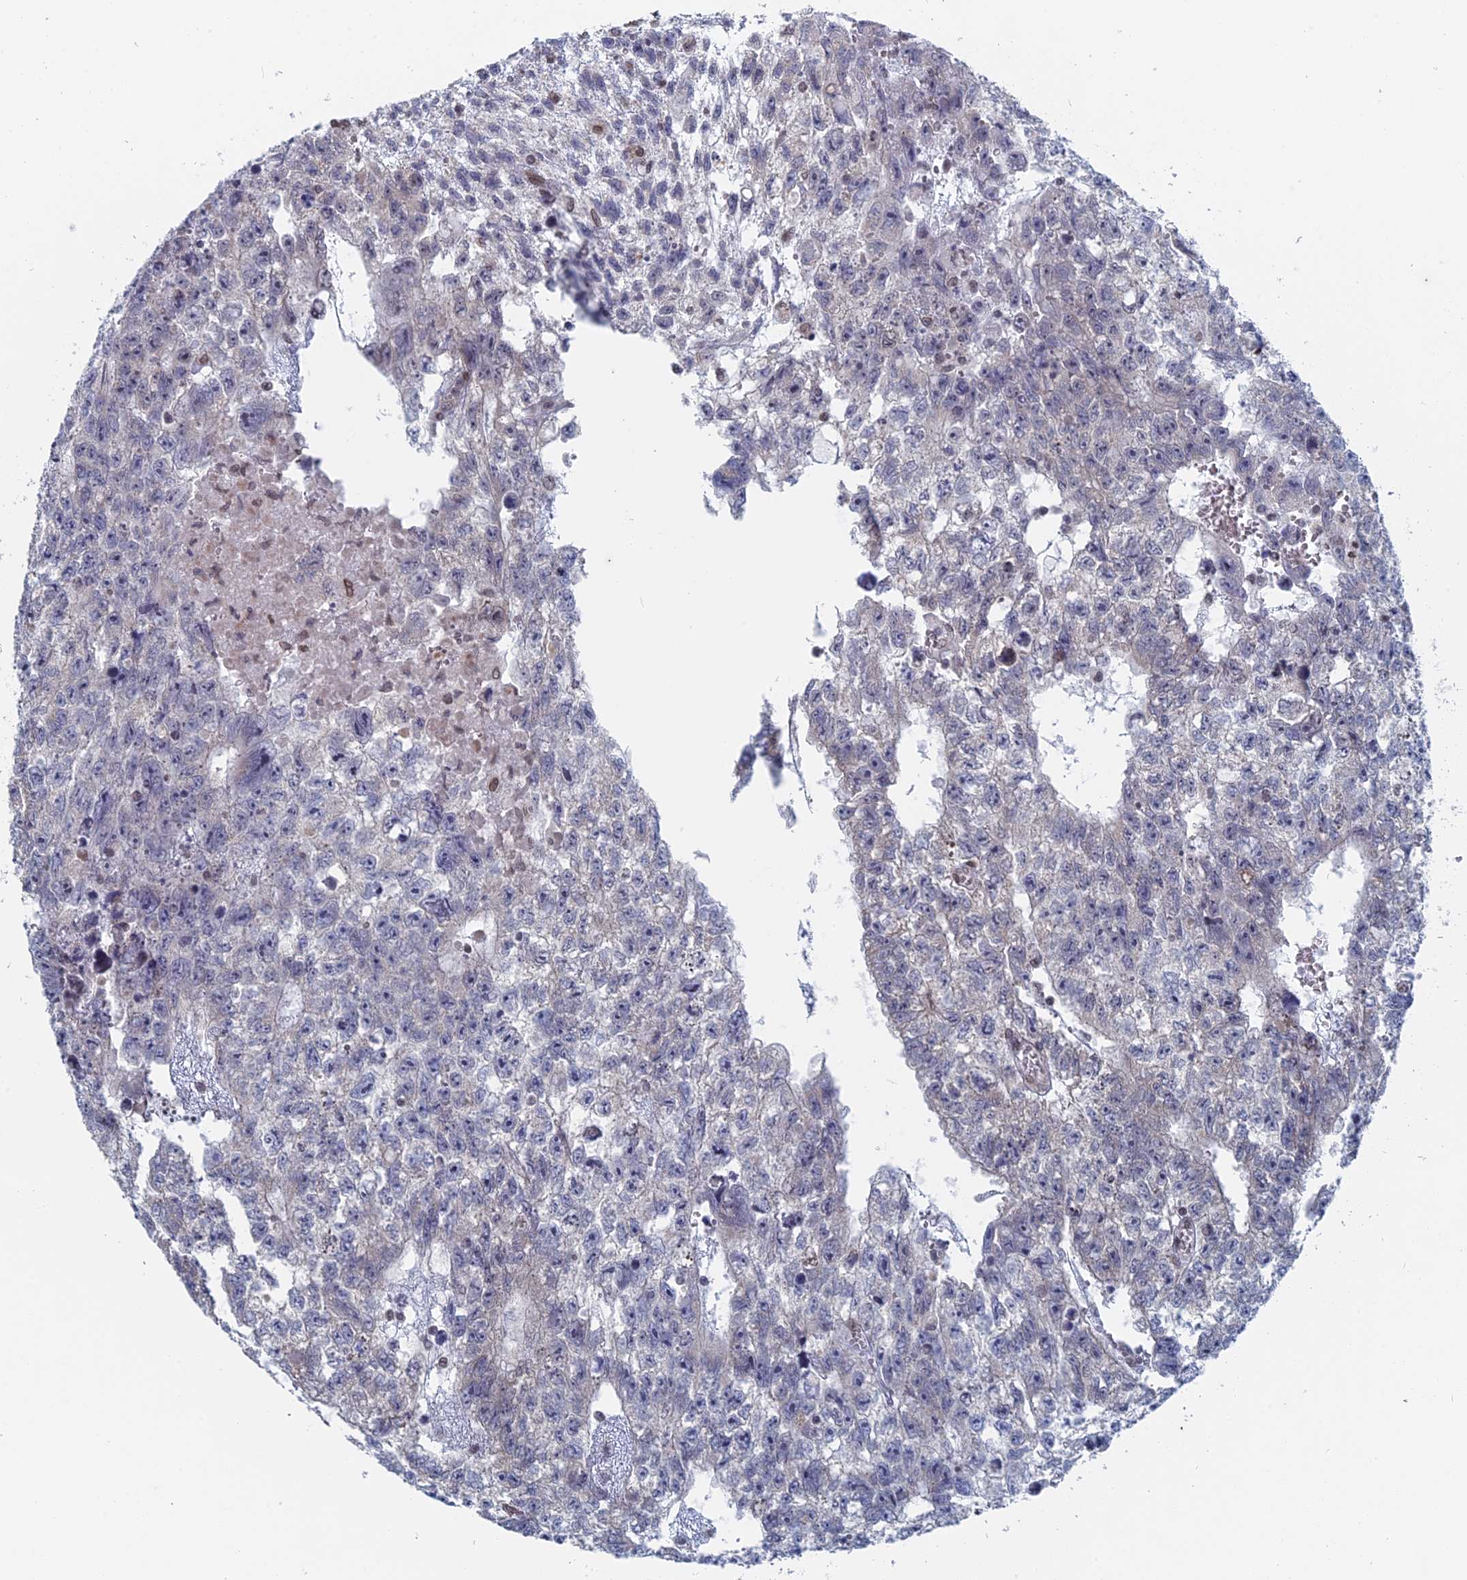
{"staining": {"intensity": "negative", "quantity": "none", "location": "none"}, "tissue": "testis cancer", "cell_type": "Tumor cells", "image_type": "cancer", "snomed": [{"axis": "morphology", "description": "Carcinoma, Embryonal, NOS"}, {"axis": "topography", "description": "Testis"}], "caption": "Immunohistochemical staining of testis cancer (embryonal carcinoma) exhibits no significant expression in tumor cells.", "gene": "MTRF1", "patient": {"sex": "male", "age": 26}}